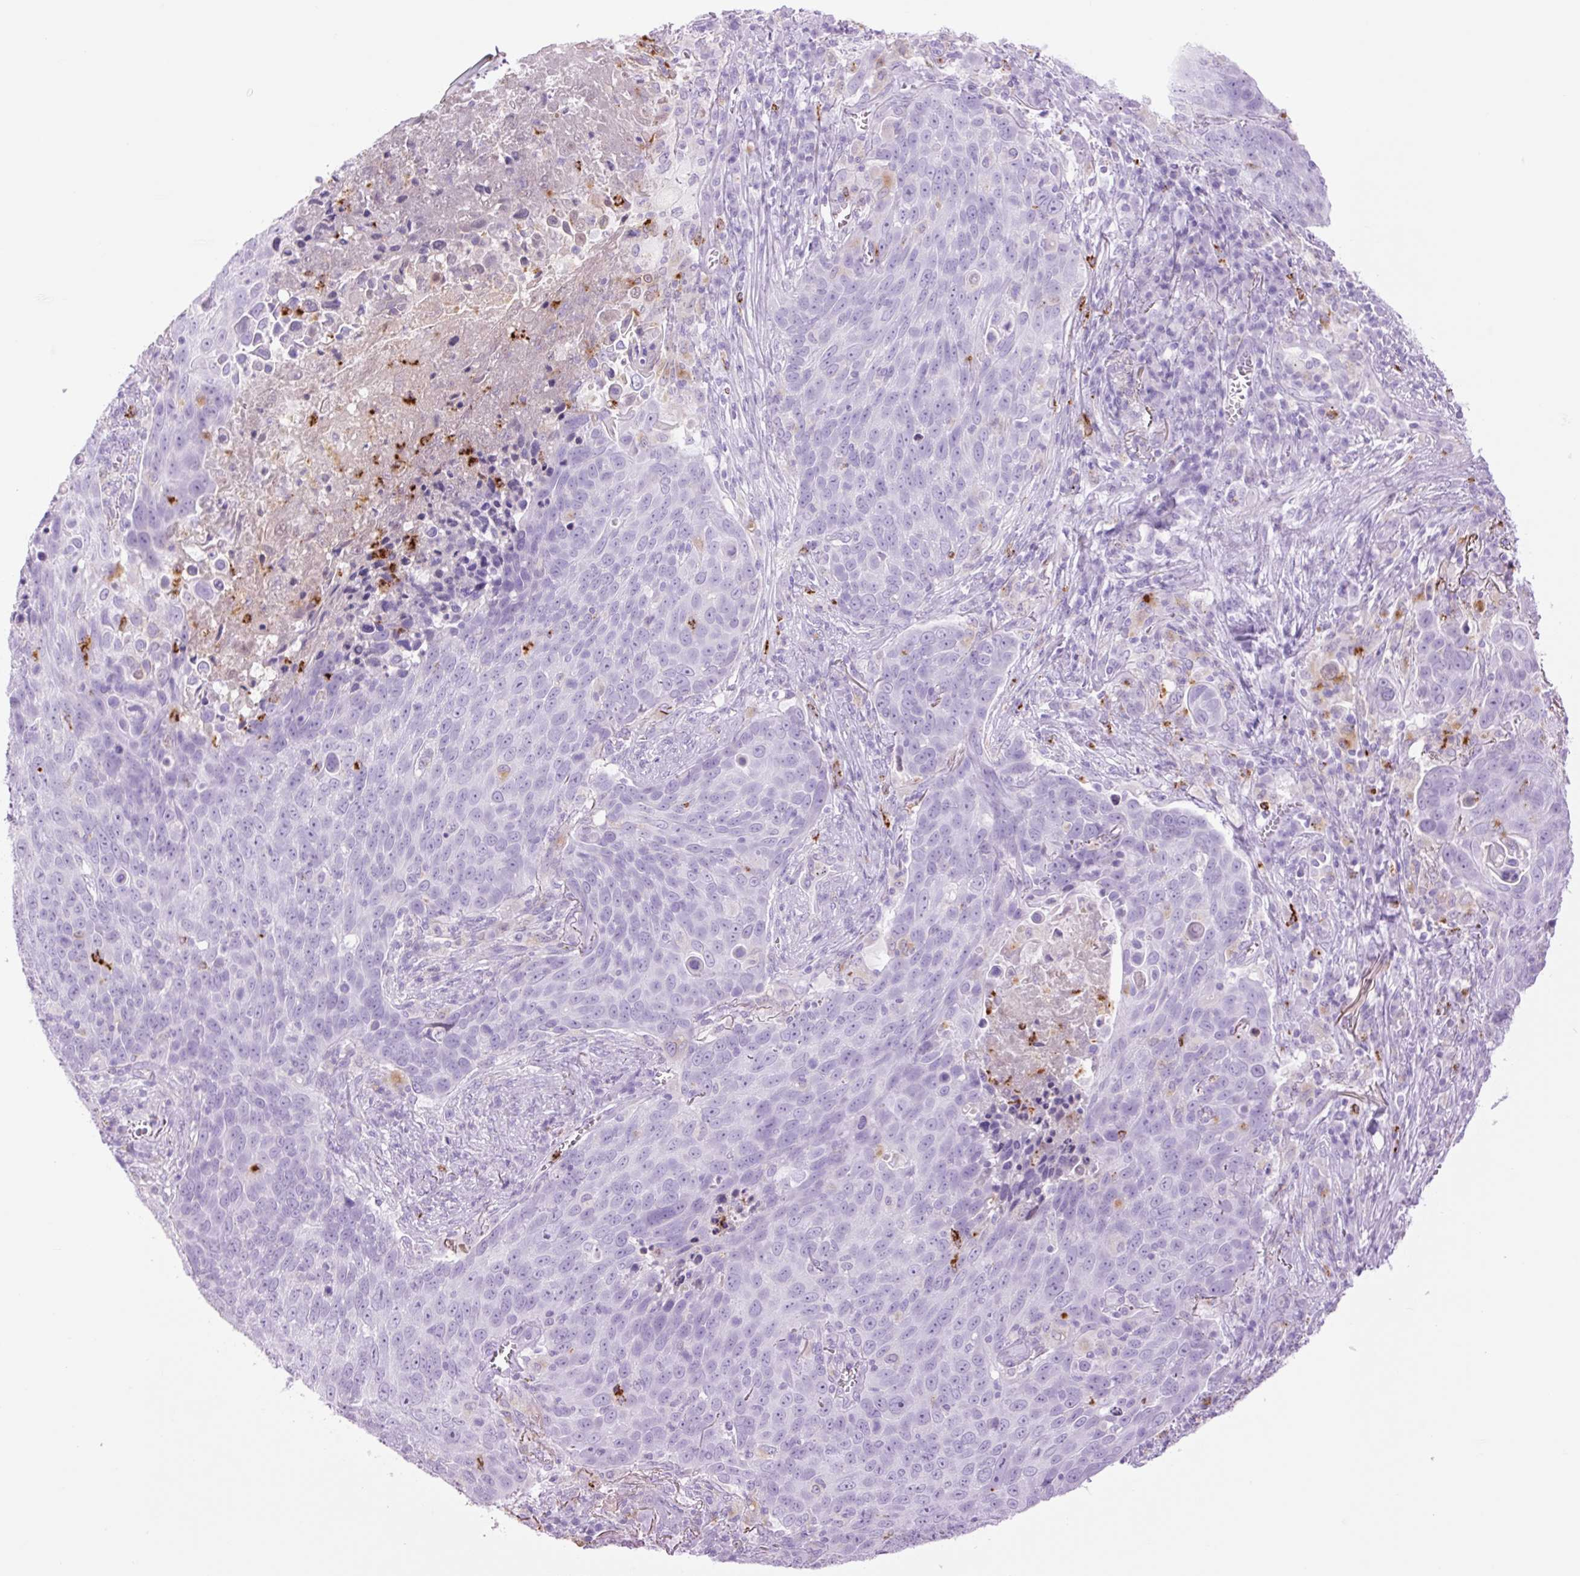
{"staining": {"intensity": "negative", "quantity": "none", "location": "none"}, "tissue": "lung cancer", "cell_type": "Tumor cells", "image_type": "cancer", "snomed": [{"axis": "morphology", "description": "Squamous cell carcinoma, NOS"}, {"axis": "topography", "description": "Lung"}], "caption": "An immunohistochemistry image of lung cancer (squamous cell carcinoma) is shown. There is no staining in tumor cells of lung cancer (squamous cell carcinoma).", "gene": "LYZ", "patient": {"sex": "male", "age": 78}}